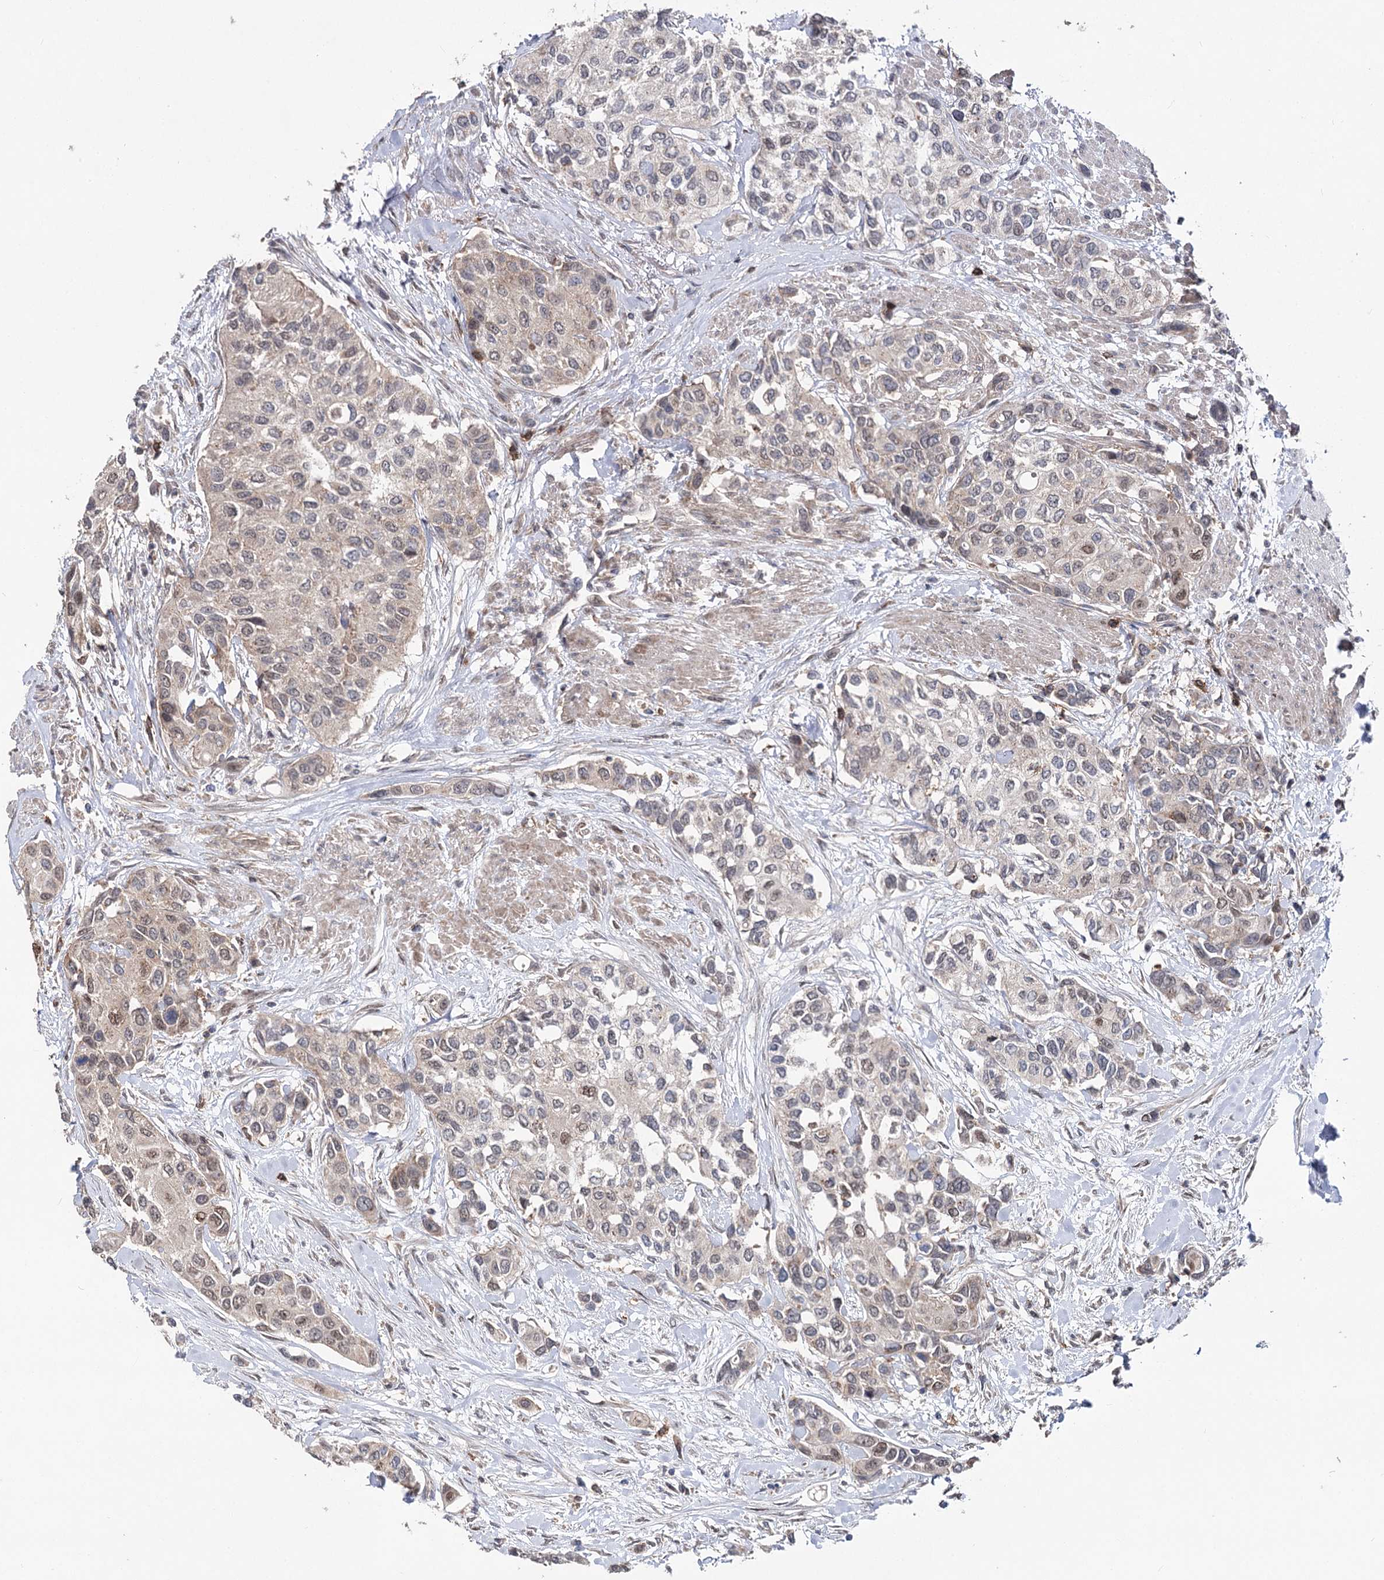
{"staining": {"intensity": "moderate", "quantity": "<25%", "location": "nuclear"}, "tissue": "urothelial cancer", "cell_type": "Tumor cells", "image_type": "cancer", "snomed": [{"axis": "morphology", "description": "Normal tissue, NOS"}, {"axis": "morphology", "description": "Urothelial carcinoma, High grade"}, {"axis": "topography", "description": "Vascular tissue"}, {"axis": "topography", "description": "Urinary bladder"}], "caption": "Human urothelial carcinoma (high-grade) stained for a protein (brown) exhibits moderate nuclear positive positivity in approximately <25% of tumor cells.", "gene": "STX6", "patient": {"sex": "female", "age": 56}}